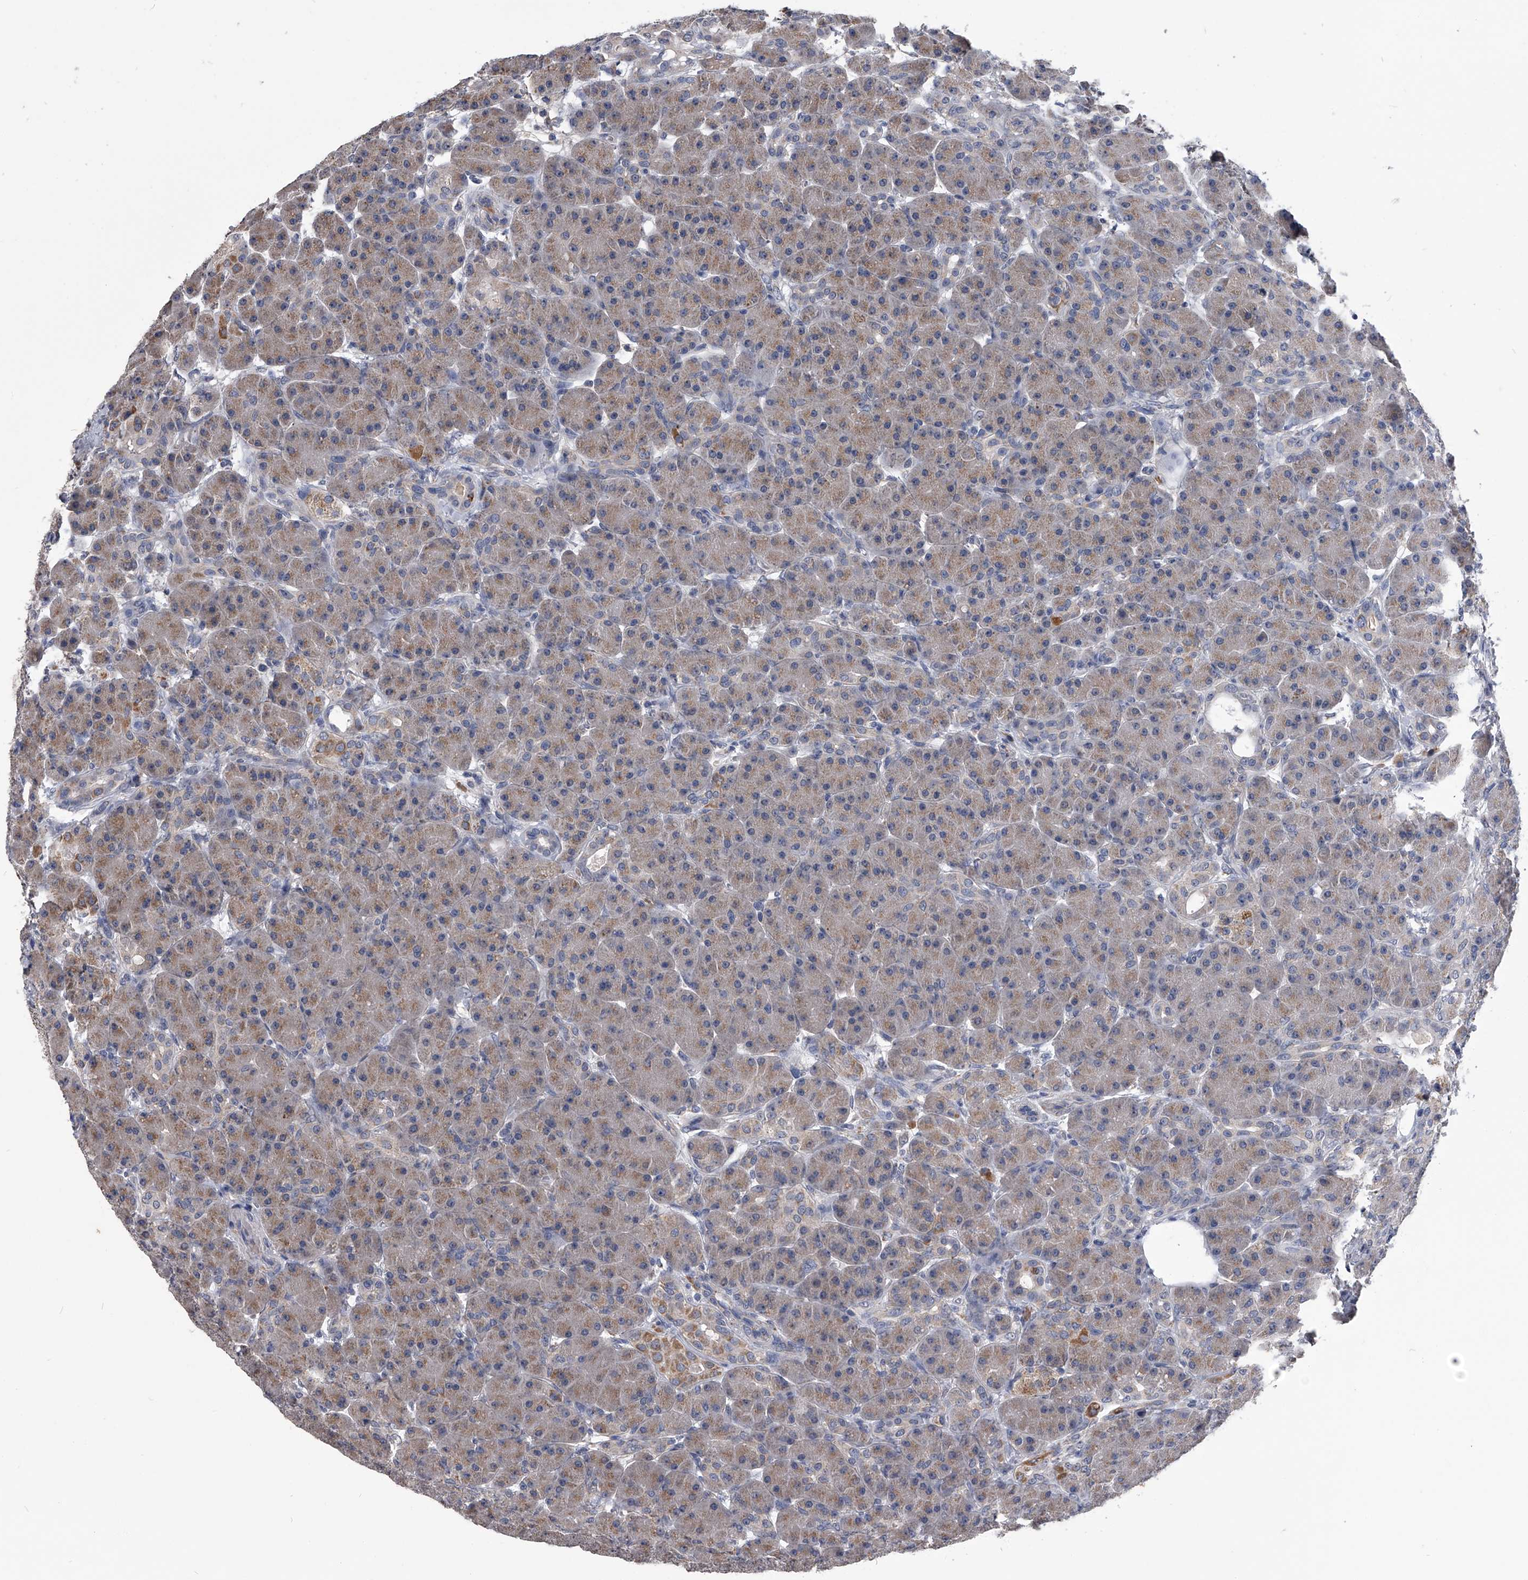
{"staining": {"intensity": "weak", "quantity": "25%-75%", "location": "cytoplasmic/membranous"}, "tissue": "pancreas", "cell_type": "Exocrine glandular cells", "image_type": "normal", "snomed": [{"axis": "morphology", "description": "Normal tissue, NOS"}, {"axis": "topography", "description": "Pancreas"}], "caption": "Immunohistochemistry (IHC) of normal human pancreas displays low levels of weak cytoplasmic/membranous positivity in about 25%-75% of exocrine glandular cells. The protein of interest is shown in brown color, while the nuclei are stained blue.", "gene": "OAT", "patient": {"sex": "male", "age": 63}}